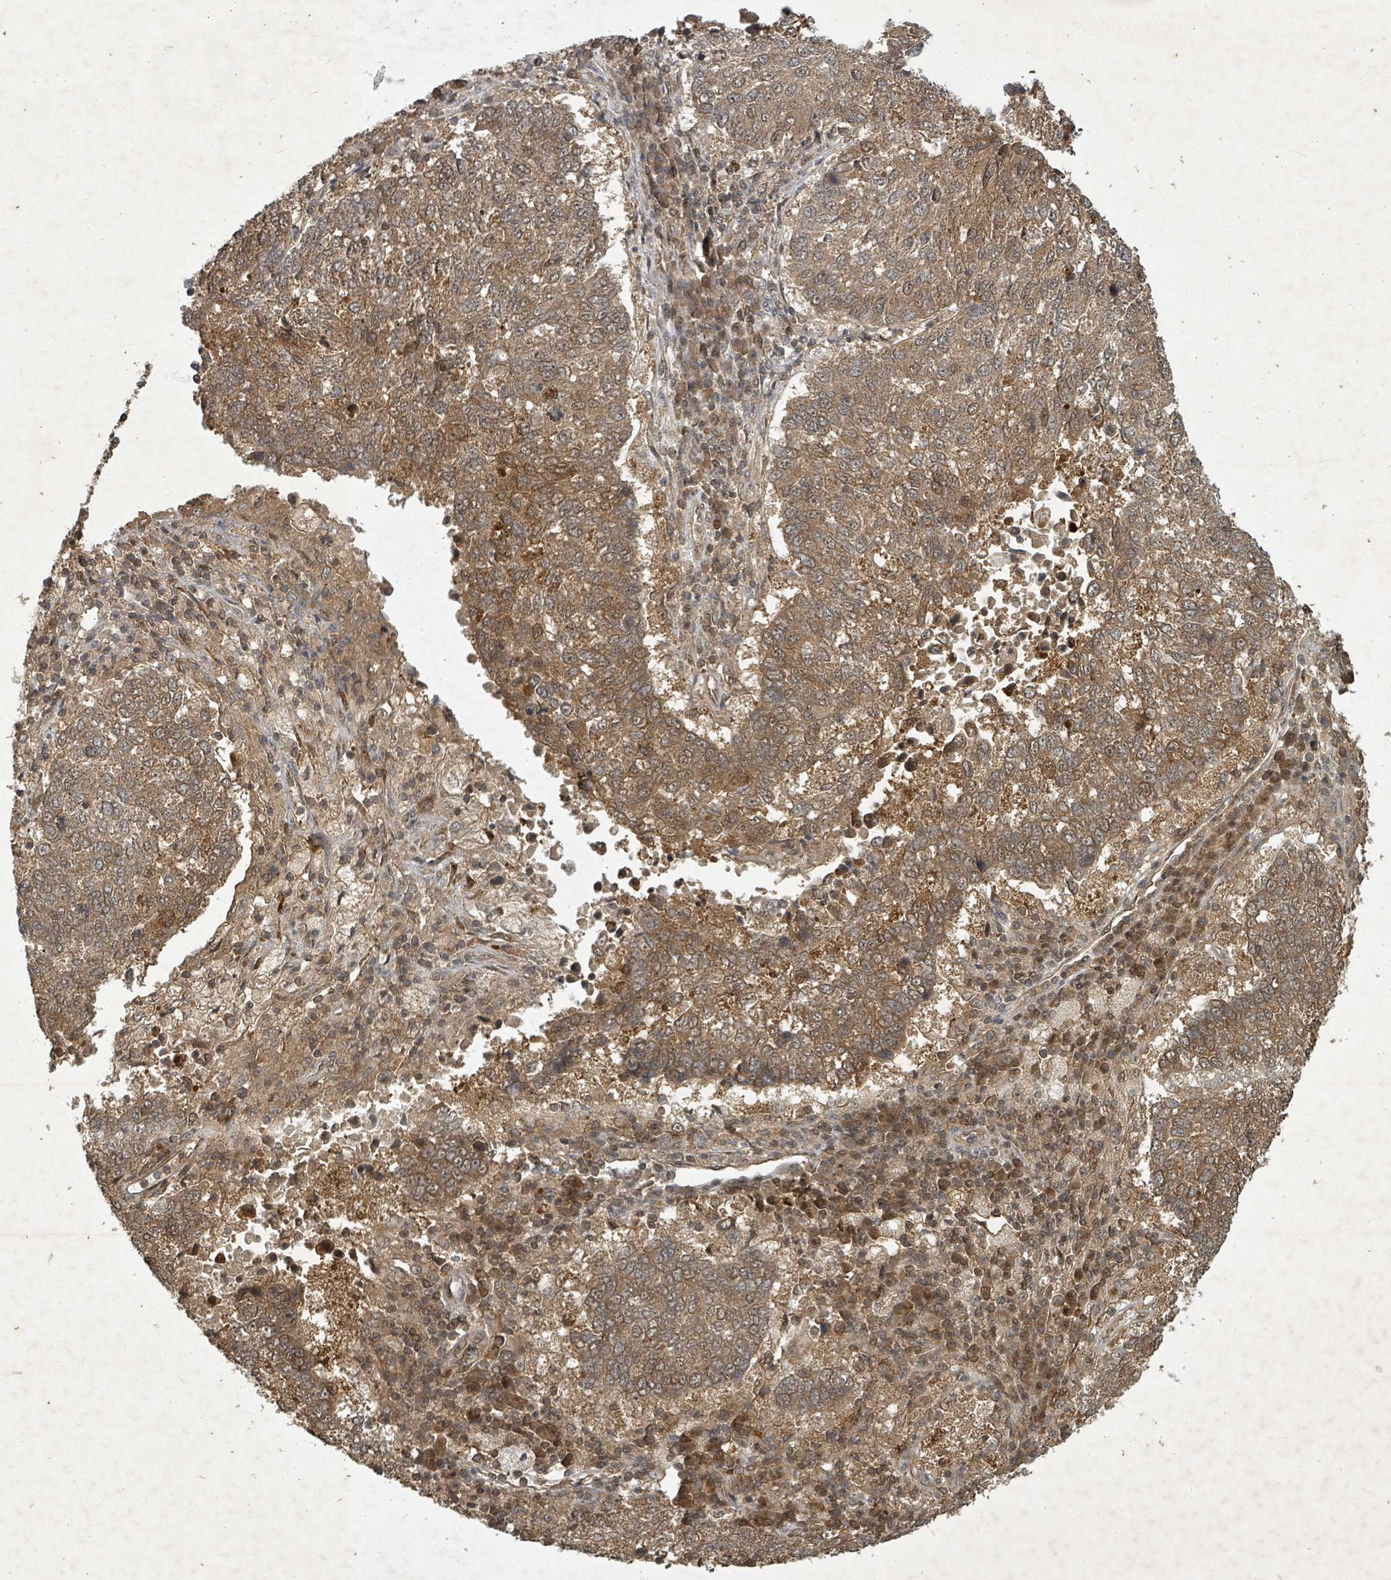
{"staining": {"intensity": "moderate", "quantity": ">75%", "location": "cytoplasmic/membranous"}, "tissue": "lung cancer", "cell_type": "Tumor cells", "image_type": "cancer", "snomed": [{"axis": "morphology", "description": "Squamous cell carcinoma, NOS"}, {"axis": "topography", "description": "Lung"}], "caption": "Tumor cells show medium levels of moderate cytoplasmic/membranous staining in about >75% of cells in lung cancer. (DAB = brown stain, brightfield microscopy at high magnification).", "gene": "KDM4E", "patient": {"sex": "male", "age": 73}}